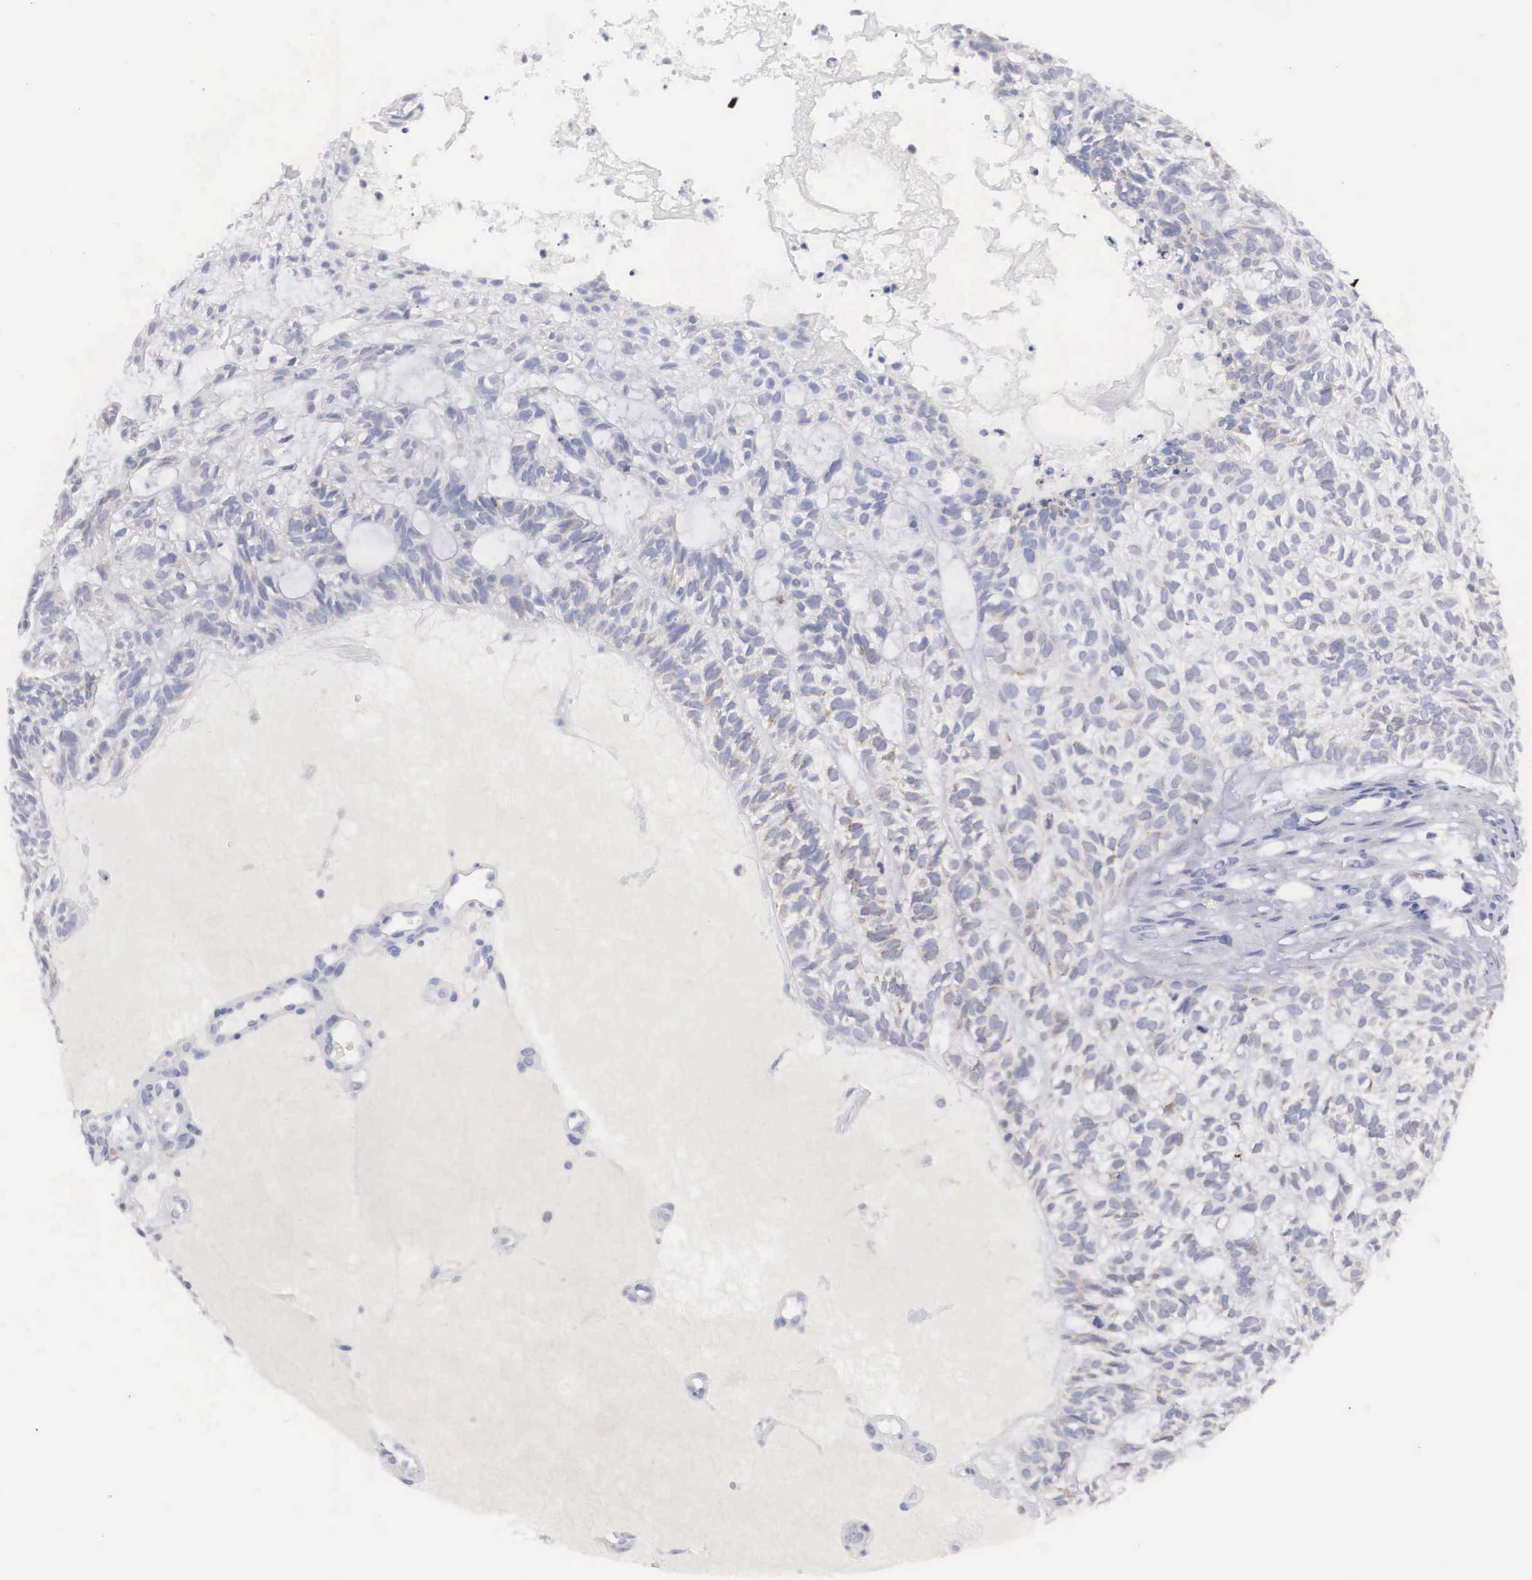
{"staining": {"intensity": "negative", "quantity": "none", "location": "none"}, "tissue": "skin cancer", "cell_type": "Tumor cells", "image_type": "cancer", "snomed": [{"axis": "morphology", "description": "Basal cell carcinoma"}, {"axis": "topography", "description": "Skin"}], "caption": "Immunohistochemical staining of skin basal cell carcinoma shows no significant staining in tumor cells.", "gene": "ARMCX3", "patient": {"sex": "male", "age": 75}}